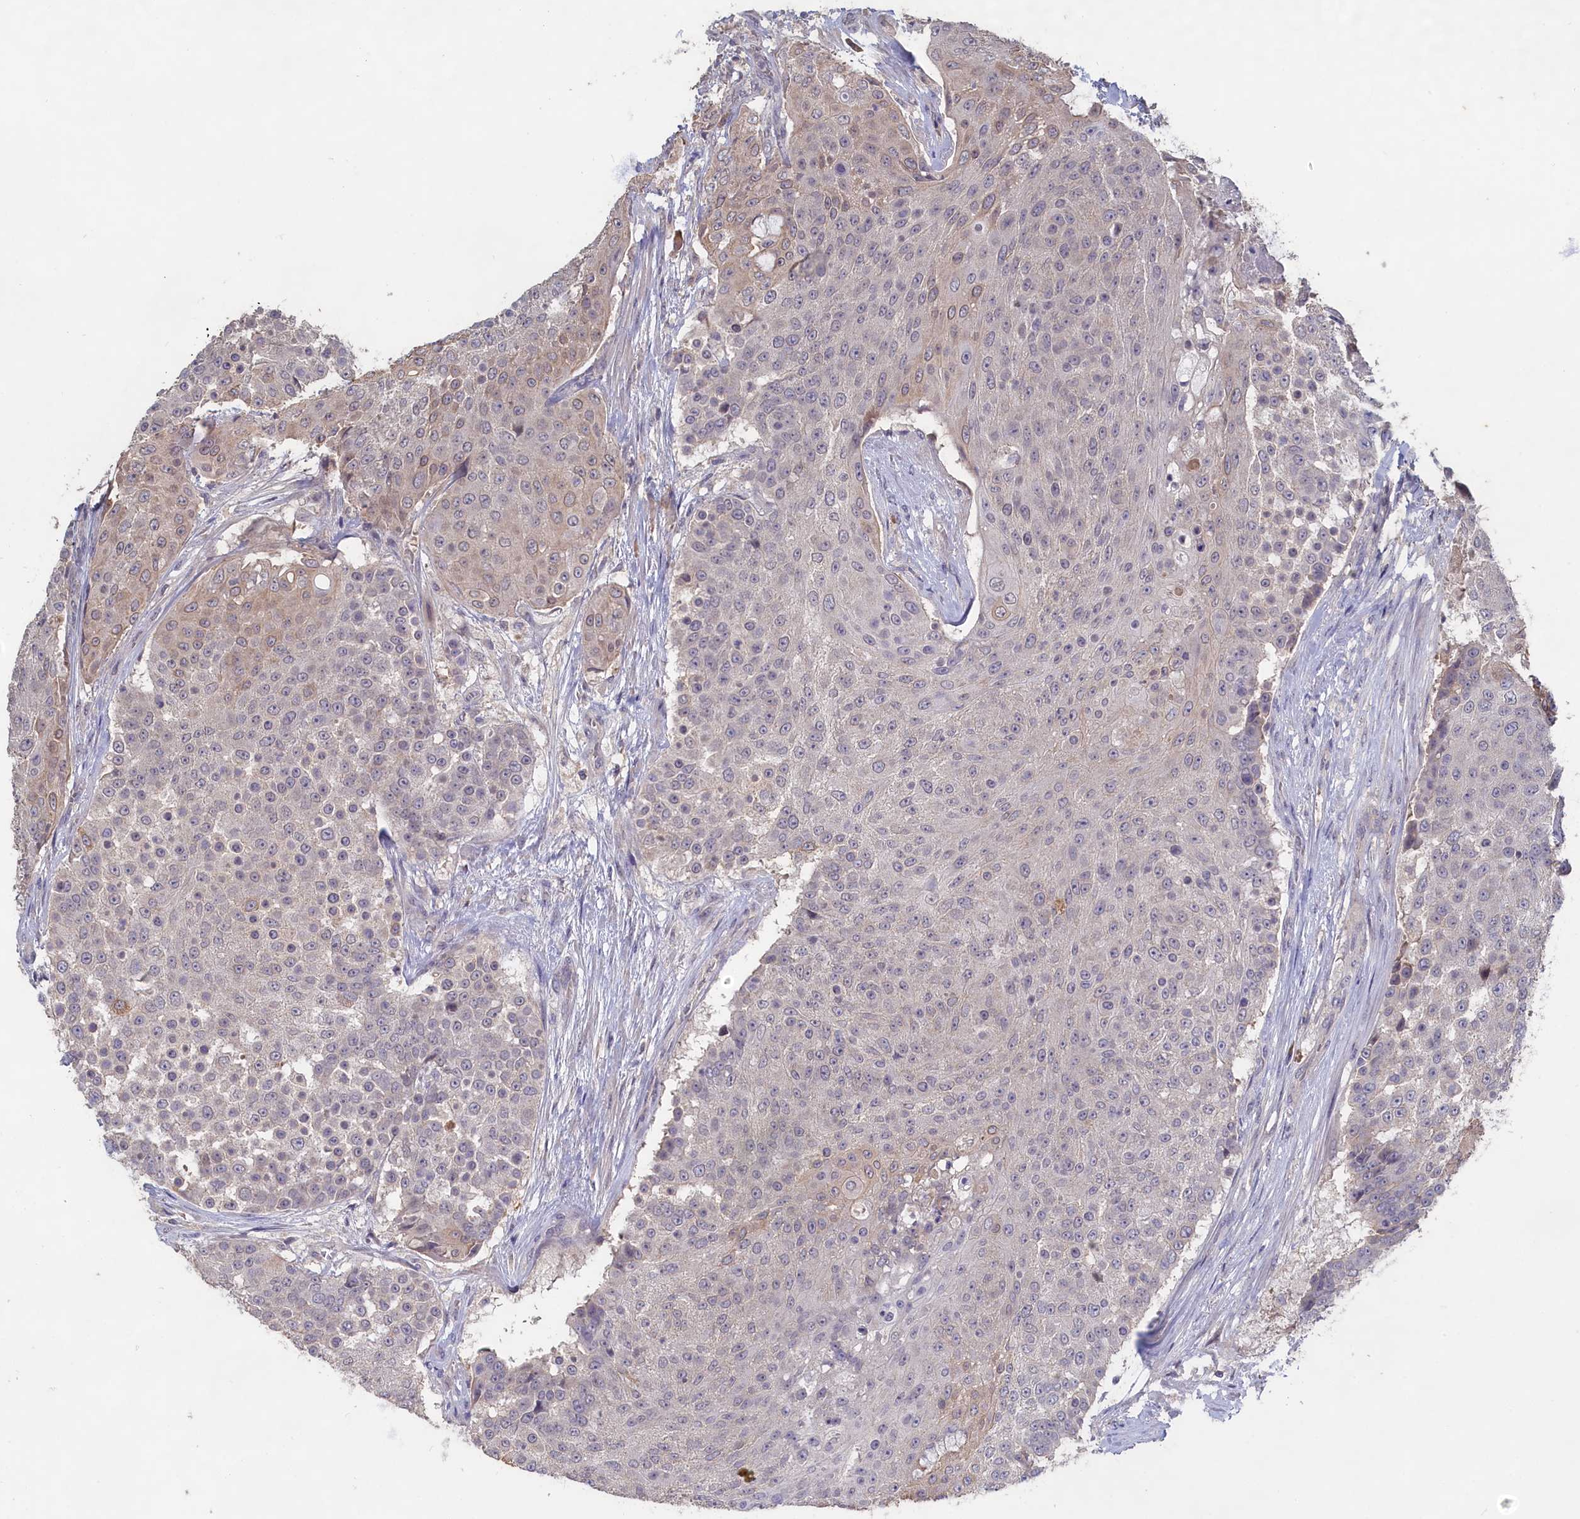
{"staining": {"intensity": "weak", "quantity": "<25%", "location": "cytoplasmic/membranous"}, "tissue": "urothelial cancer", "cell_type": "Tumor cells", "image_type": "cancer", "snomed": [{"axis": "morphology", "description": "Urothelial carcinoma, High grade"}, {"axis": "topography", "description": "Urinary bladder"}], "caption": "There is no significant positivity in tumor cells of high-grade urothelial carcinoma. The staining was performed using DAB to visualize the protein expression in brown, while the nuclei were stained in blue with hematoxylin (Magnification: 20x).", "gene": "CELF5", "patient": {"sex": "female", "age": 63}}